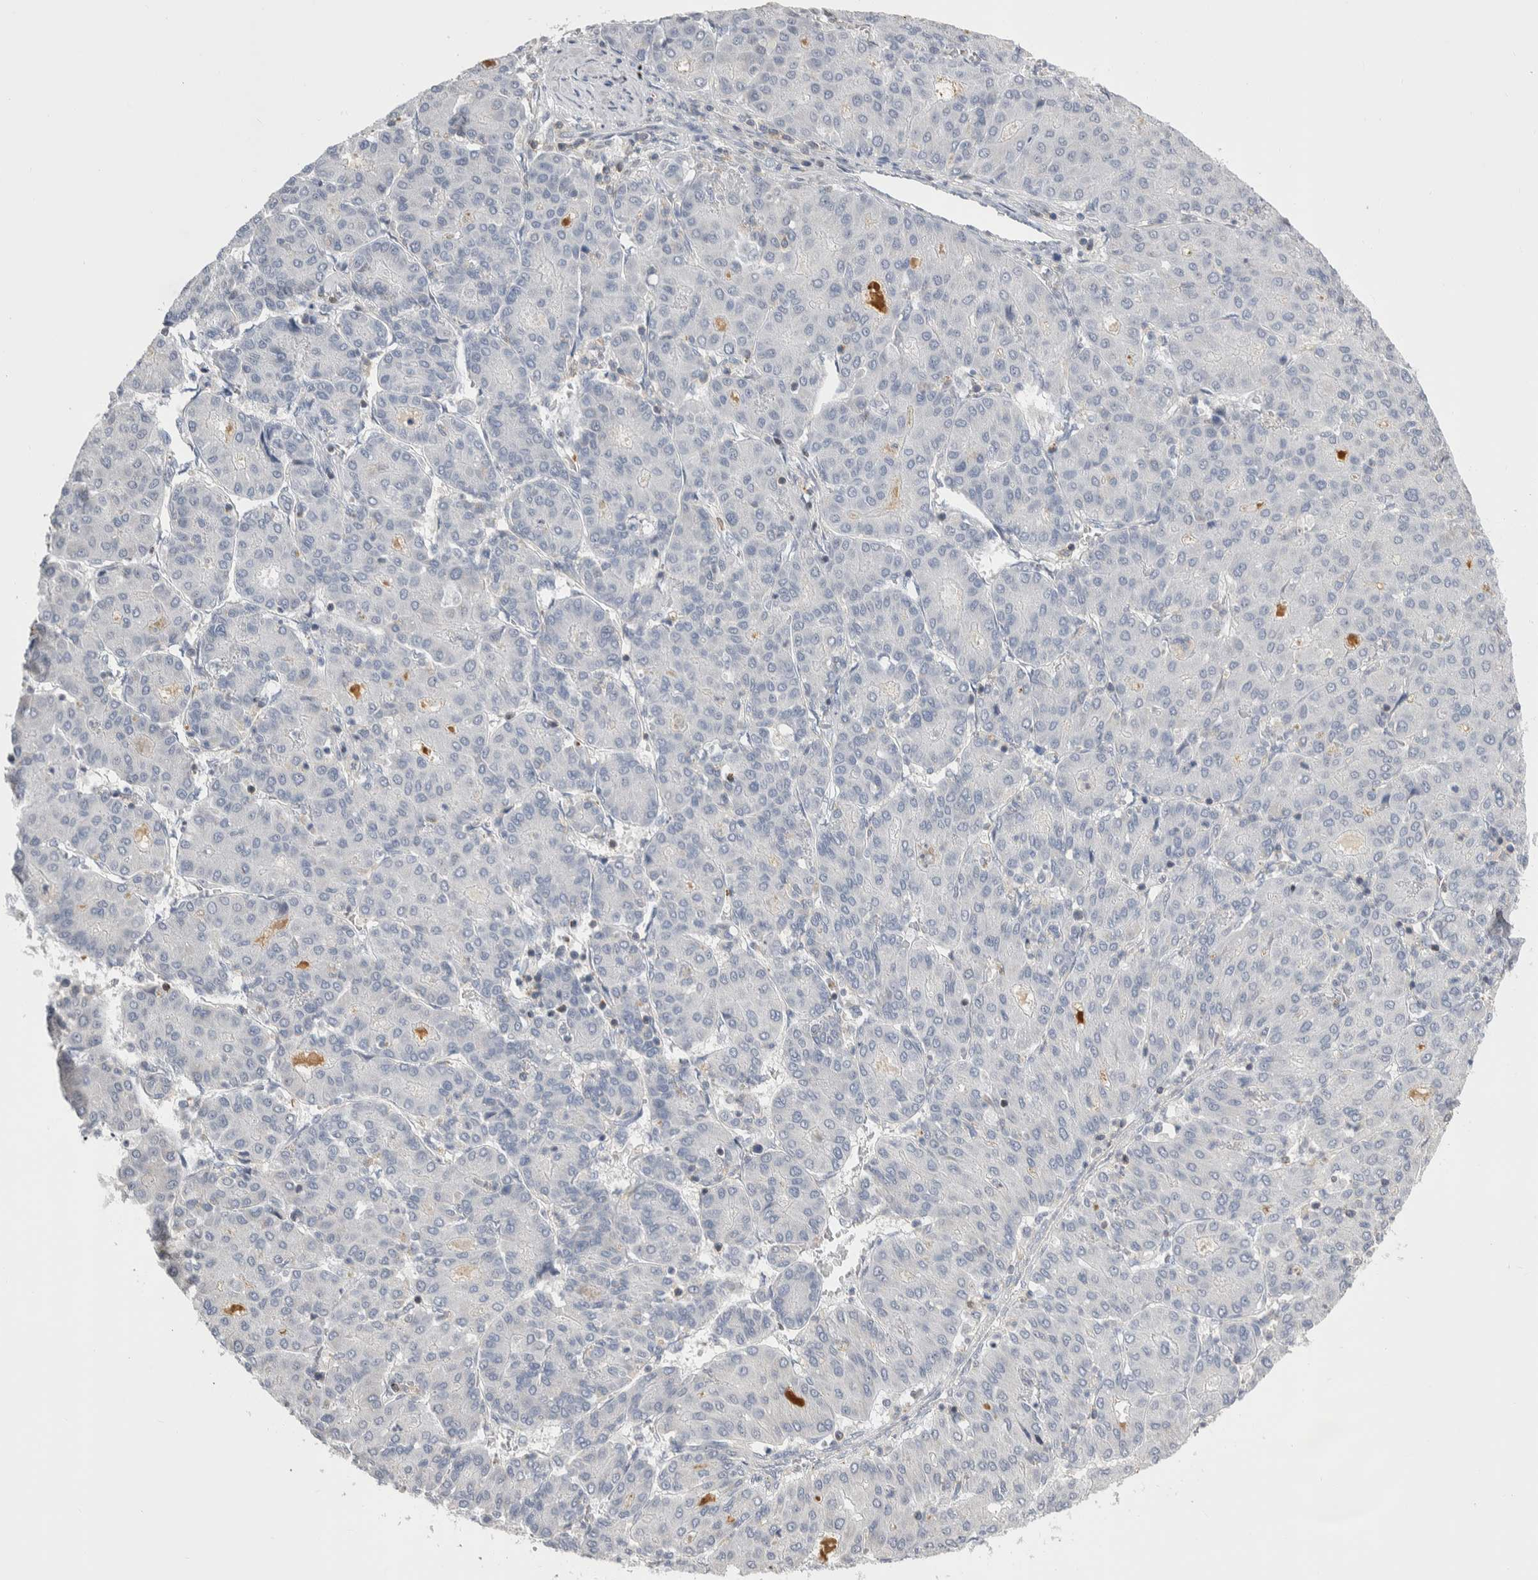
{"staining": {"intensity": "negative", "quantity": "none", "location": "none"}, "tissue": "liver cancer", "cell_type": "Tumor cells", "image_type": "cancer", "snomed": [{"axis": "morphology", "description": "Carcinoma, Hepatocellular, NOS"}, {"axis": "topography", "description": "Liver"}], "caption": "The histopathology image exhibits no significant staining in tumor cells of liver cancer.", "gene": "CEP295NL", "patient": {"sex": "male", "age": 65}}